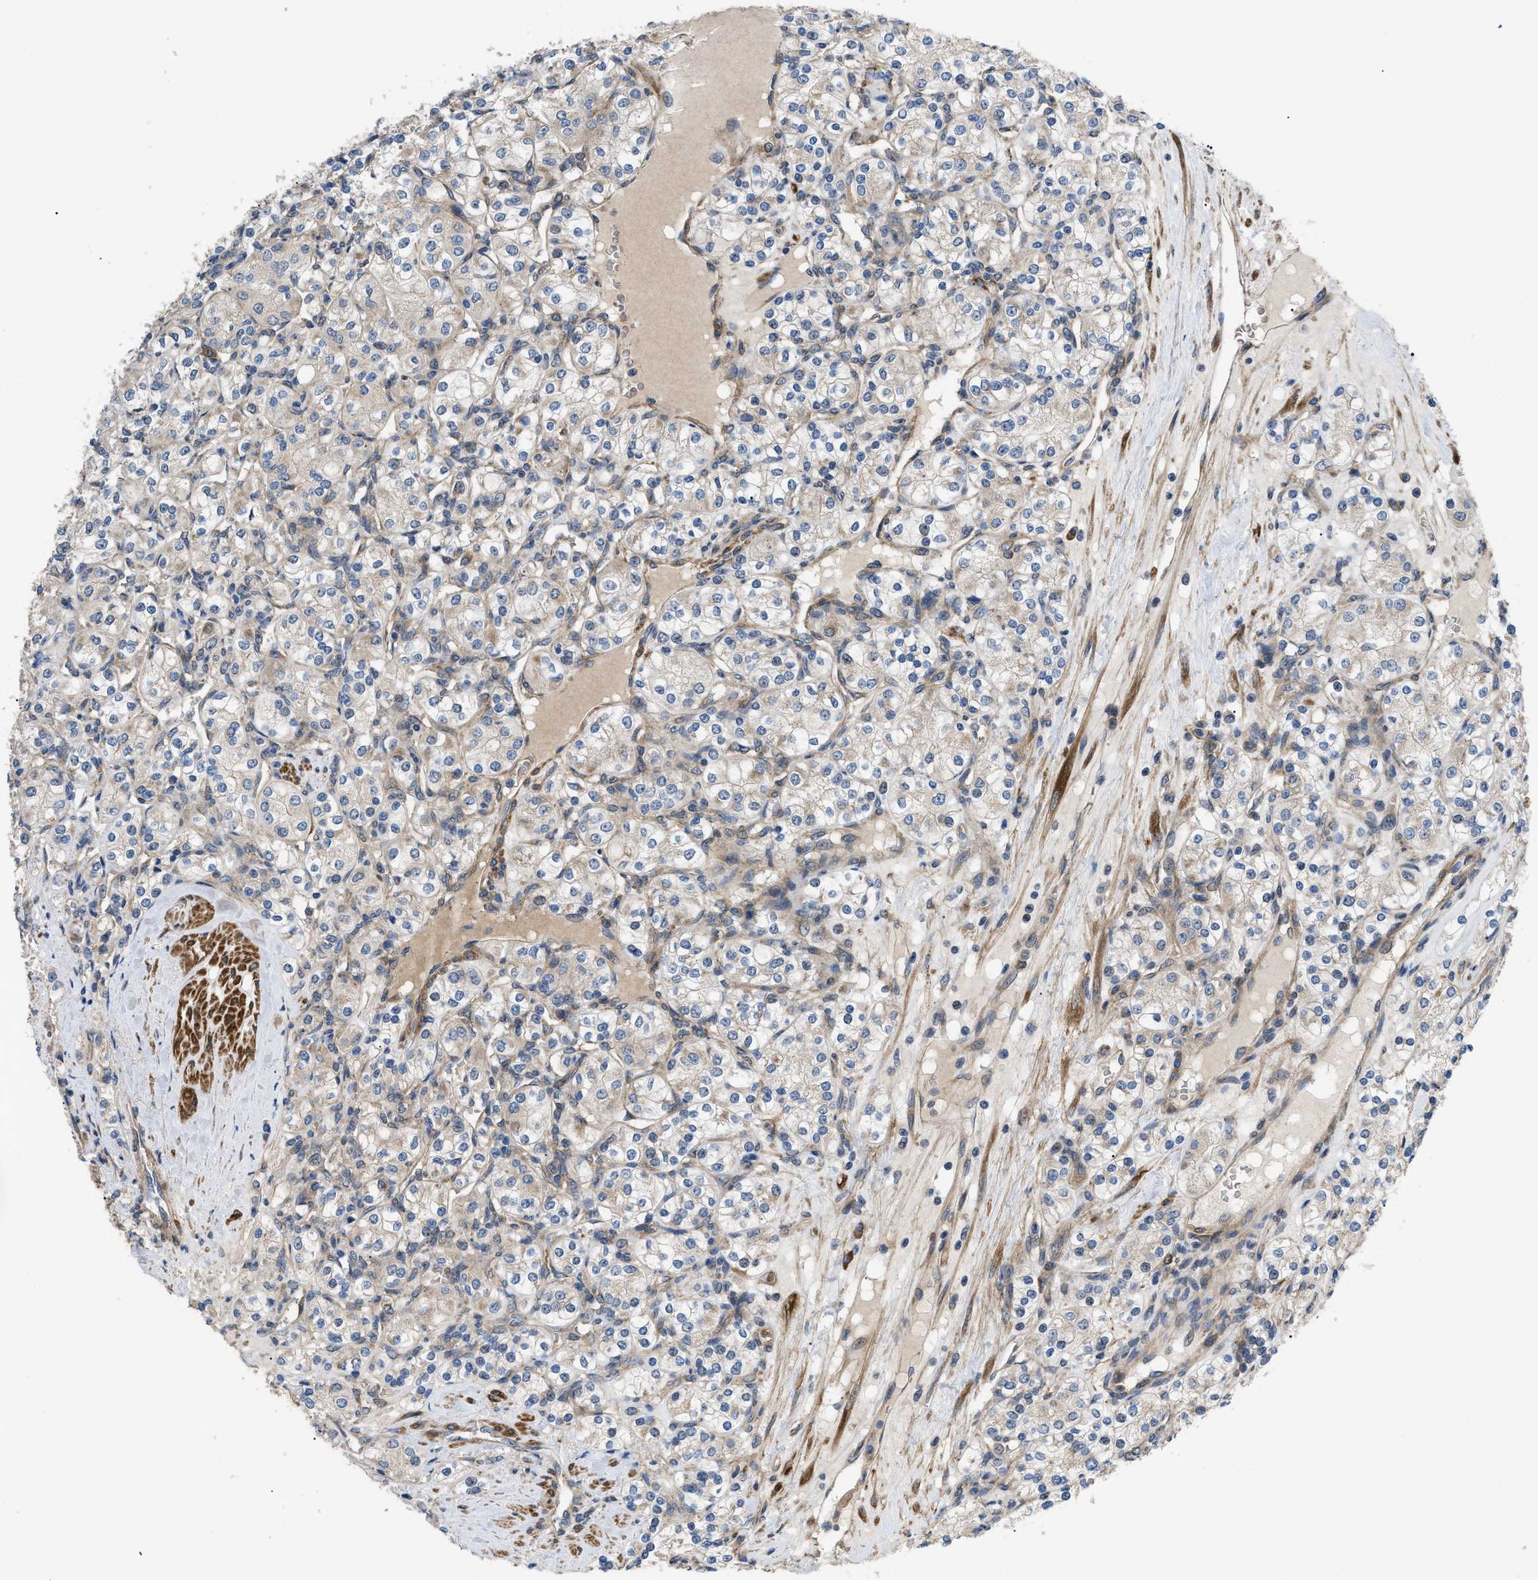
{"staining": {"intensity": "weak", "quantity": "<25%", "location": "cytoplasmic/membranous"}, "tissue": "renal cancer", "cell_type": "Tumor cells", "image_type": "cancer", "snomed": [{"axis": "morphology", "description": "Adenocarcinoma, NOS"}, {"axis": "topography", "description": "Kidney"}], "caption": "IHC photomicrograph of neoplastic tissue: renal cancer (adenocarcinoma) stained with DAB (3,3'-diaminobenzidine) exhibits no significant protein staining in tumor cells. Brightfield microscopy of immunohistochemistry stained with DAB (brown) and hematoxylin (blue), captured at high magnification.", "gene": "MYO10", "patient": {"sex": "male", "age": 77}}